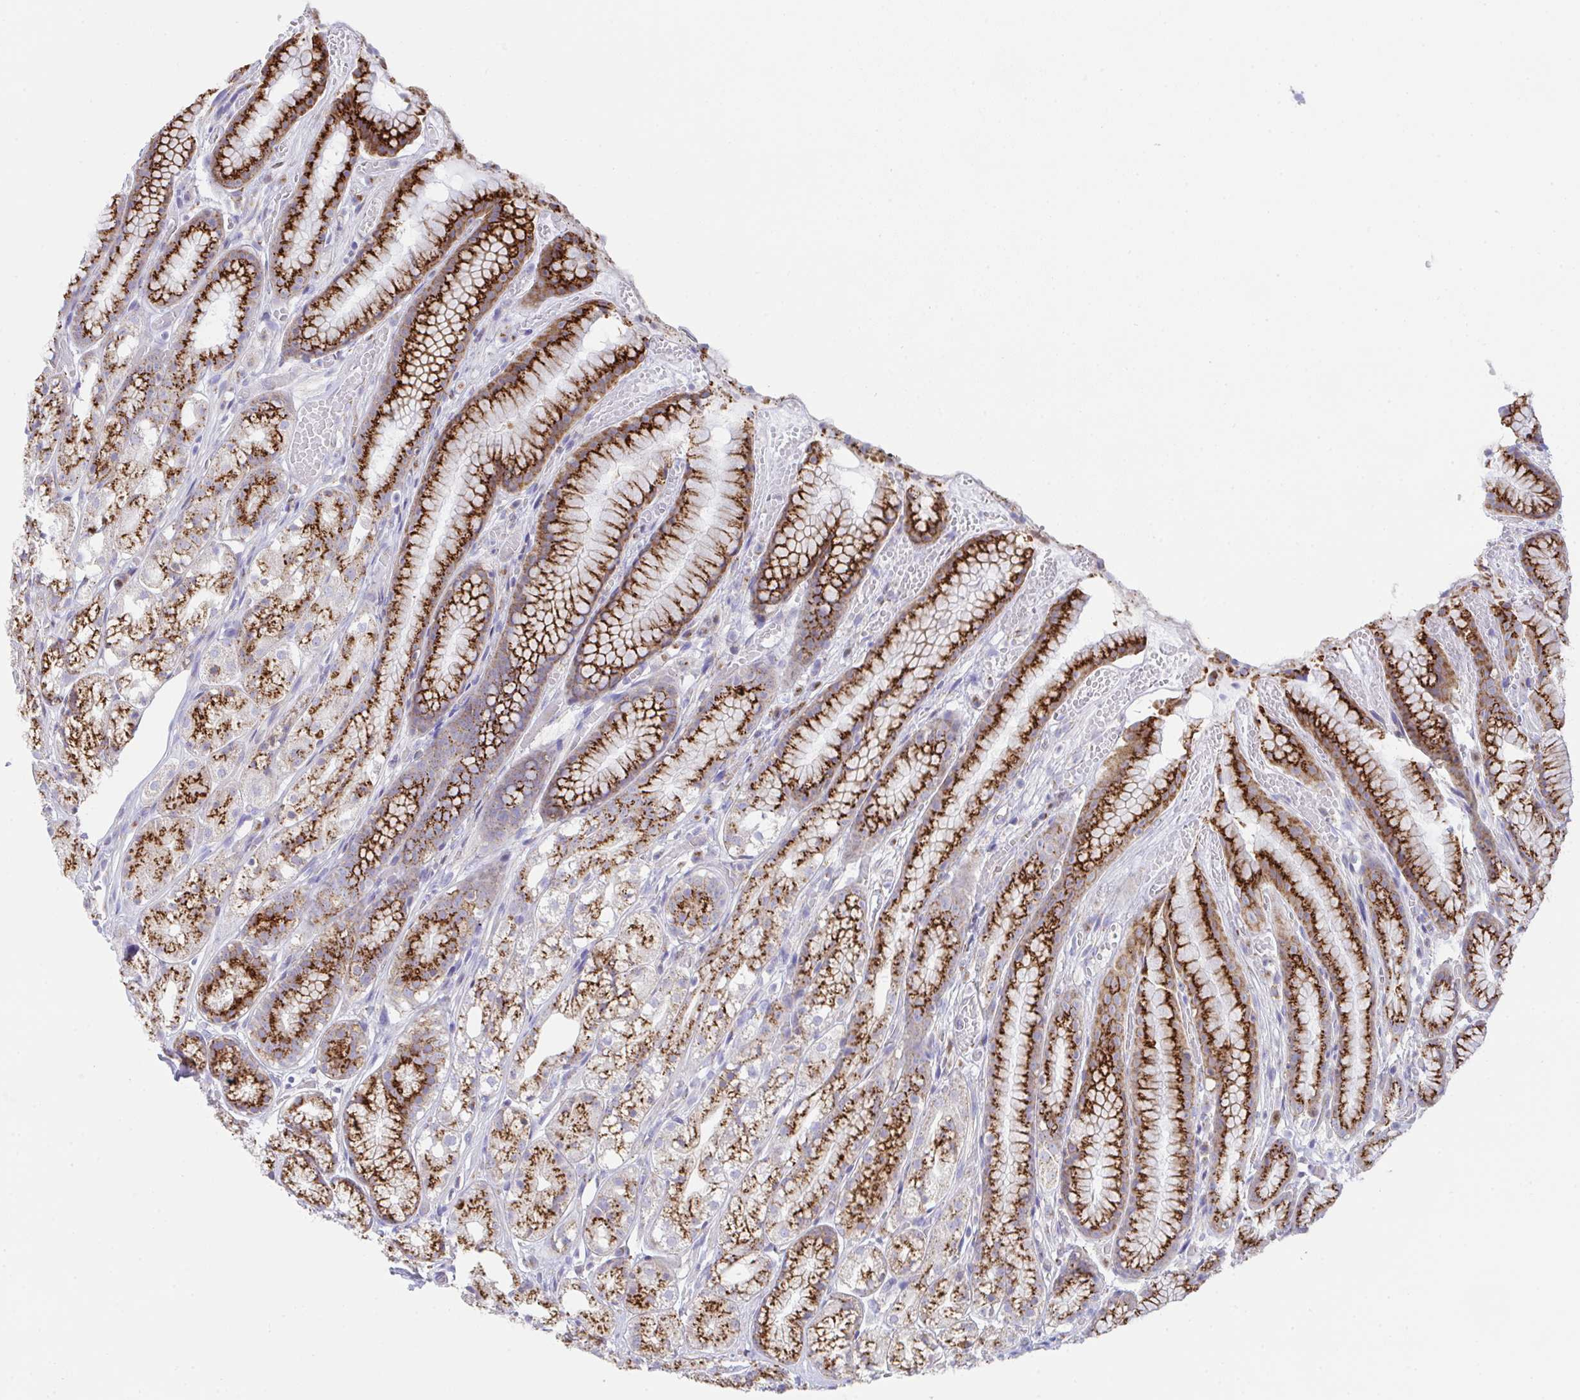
{"staining": {"intensity": "strong", "quantity": ">75%", "location": "cytoplasmic/membranous"}, "tissue": "stomach", "cell_type": "Glandular cells", "image_type": "normal", "snomed": [{"axis": "morphology", "description": "Normal tissue, NOS"}, {"axis": "topography", "description": "Smooth muscle"}, {"axis": "topography", "description": "Stomach"}], "caption": "Stomach stained for a protein displays strong cytoplasmic/membranous positivity in glandular cells.", "gene": "MIA3", "patient": {"sex": "male", "age": 70}}